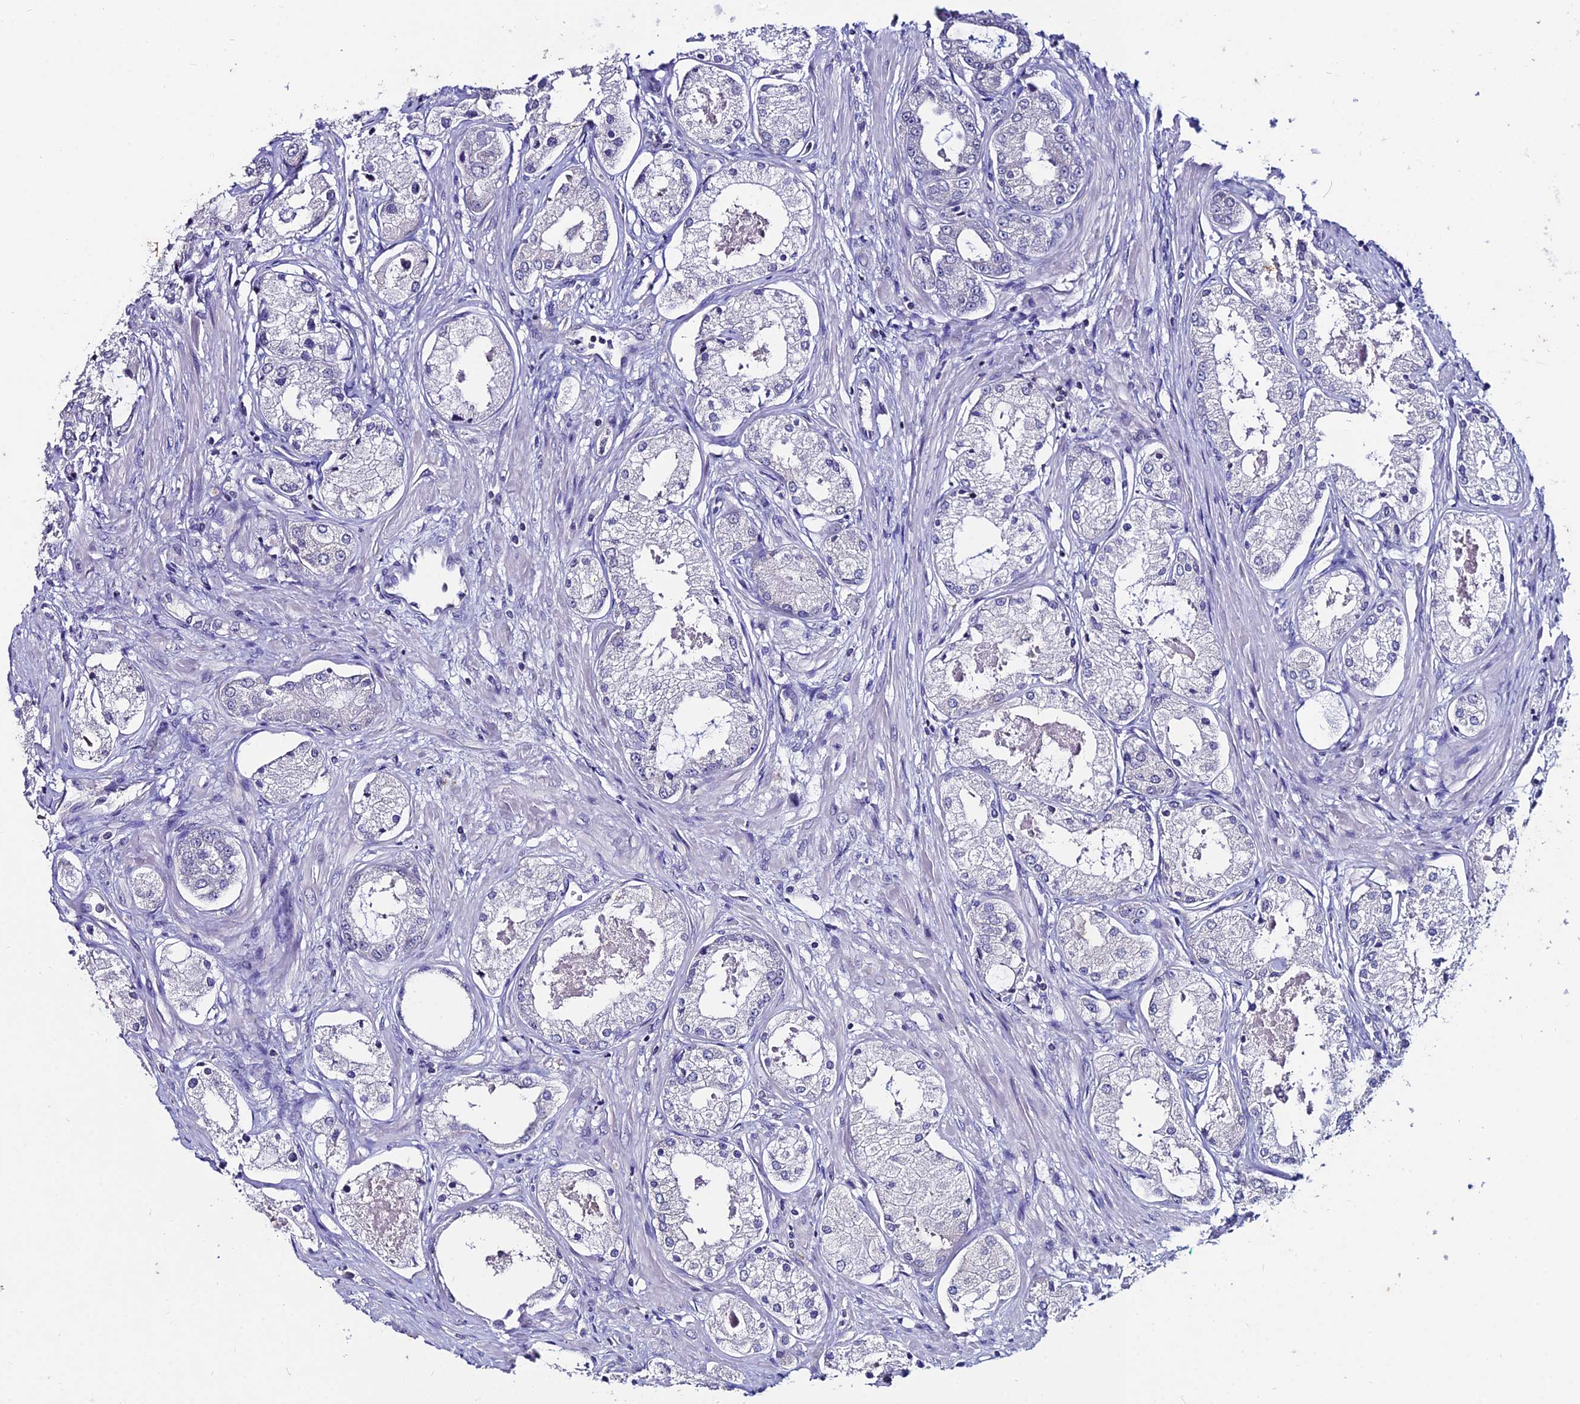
{"staining": {"intensity": "negative", "quantity": "none", "location": "none"}, "tissue": "prostate cancer", "cell_type": "Tumor cells", "image_type": "cancer", "snomed": [{"axis": "morphology", "description": "Adenocarcinoma, Low grade"}, {"axis": "topography", "description": "Prostate"}], "caption": "Adenocarcinoma (low-grade) (prostate) stained for a protein using IHC shows no expression tumor cells.", "gene": "LGALS7", "patient": {"sex": "male", "age": 68}}